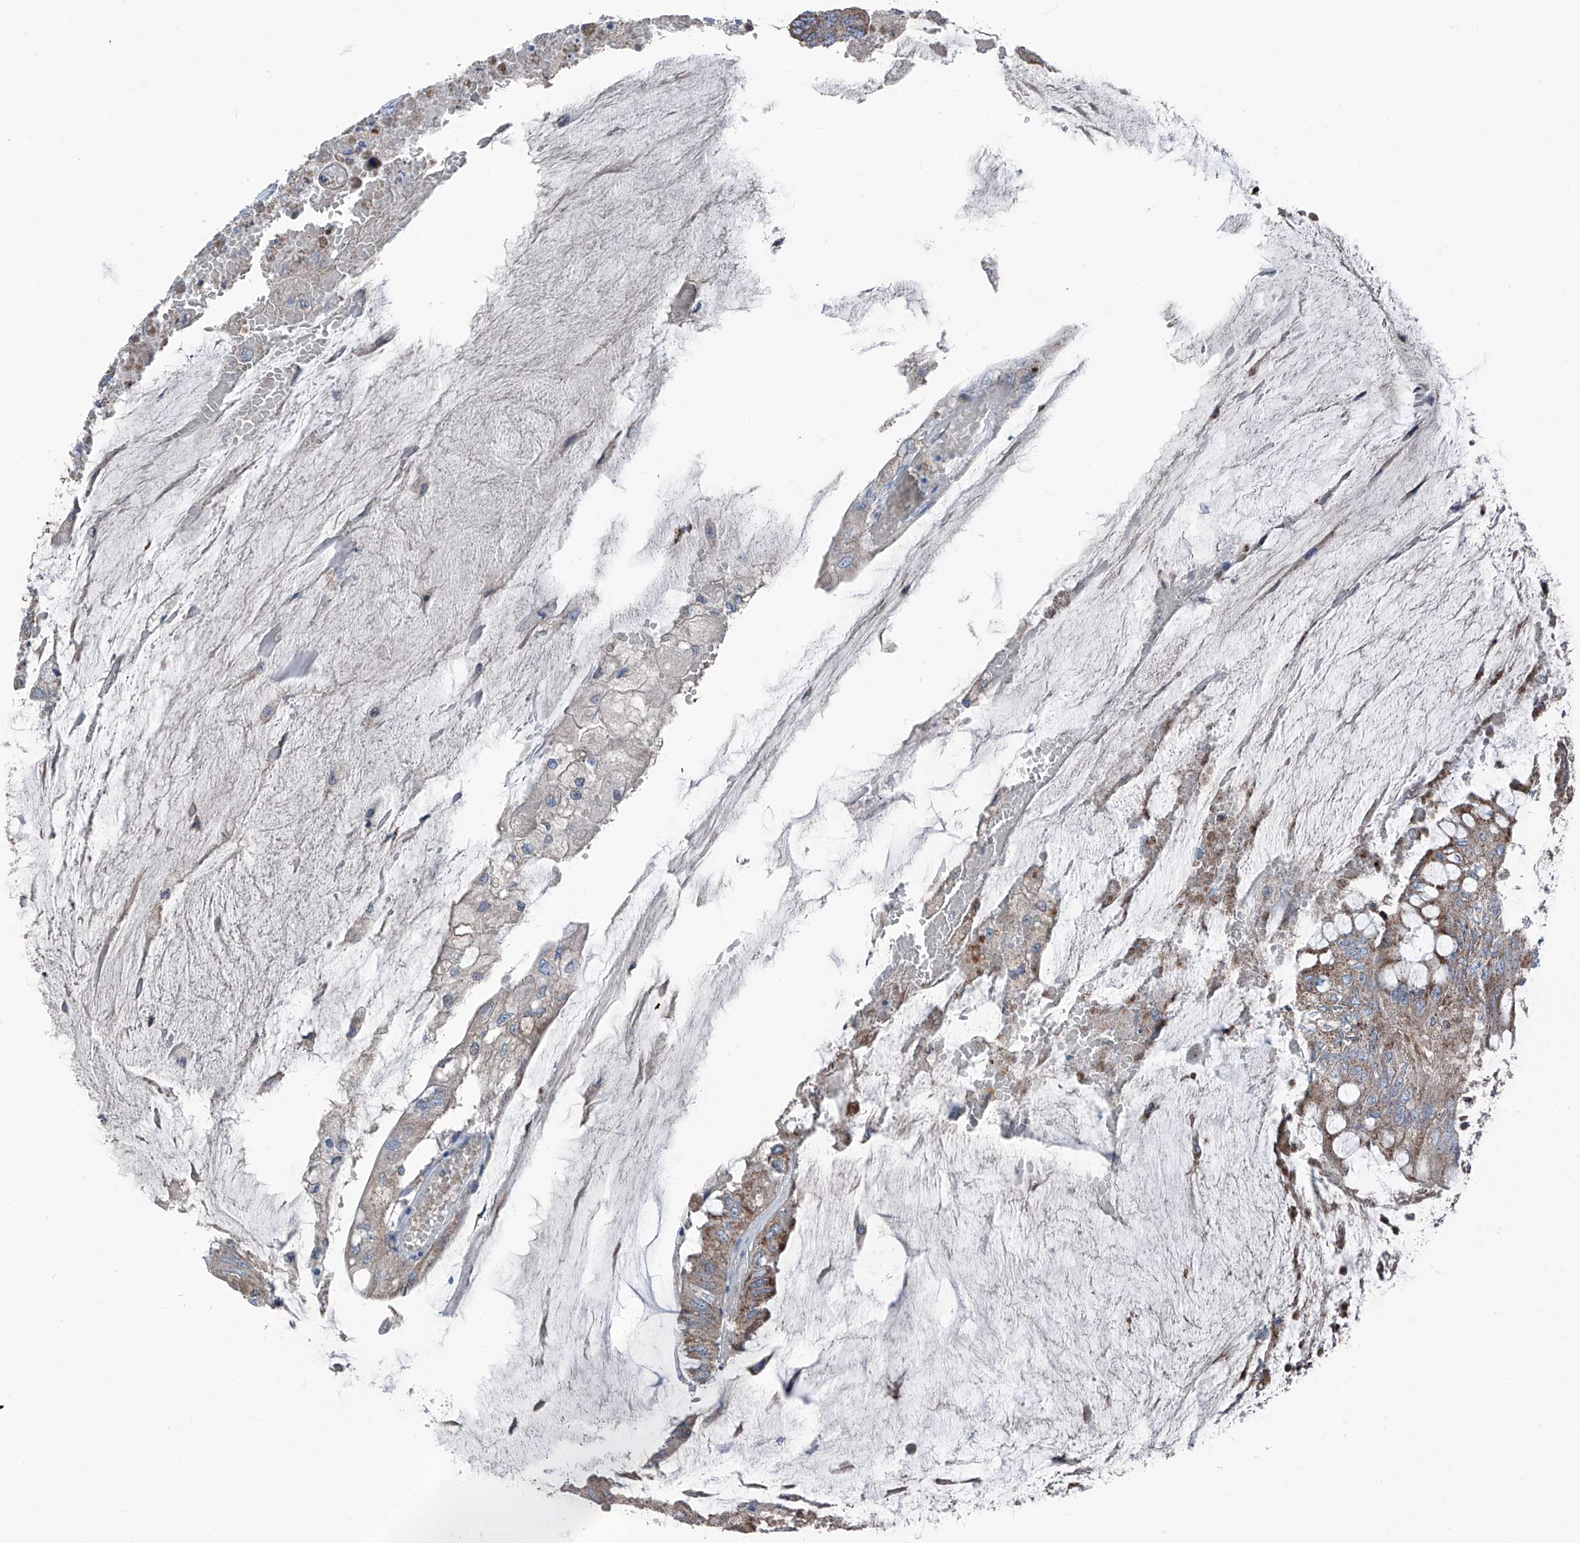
{"staining": {"intensity": "moderate", "quantity": ">75%", "location": "cytoplasmic/membranous"}, "tissue": "colorectal cancer", "cell_type": "Tumor cells", "image_type": "cancer", "snomed": [{"axis": "morphology", "description": "Adenoma, NOS"}, {"axis": "morphology", "description": "Adenocarcinoma, NOS"}, {"axis": "topography", "description": "Colon"}], "caption": "DAB immunohistochemical staining of human colorectal adenoma exhibits moderate cytoplasmic/membranous protein expression in approximately >75% of tumor cells.", "gene": "GPAT3", "patient": {"sex": "male", "age": 79}}